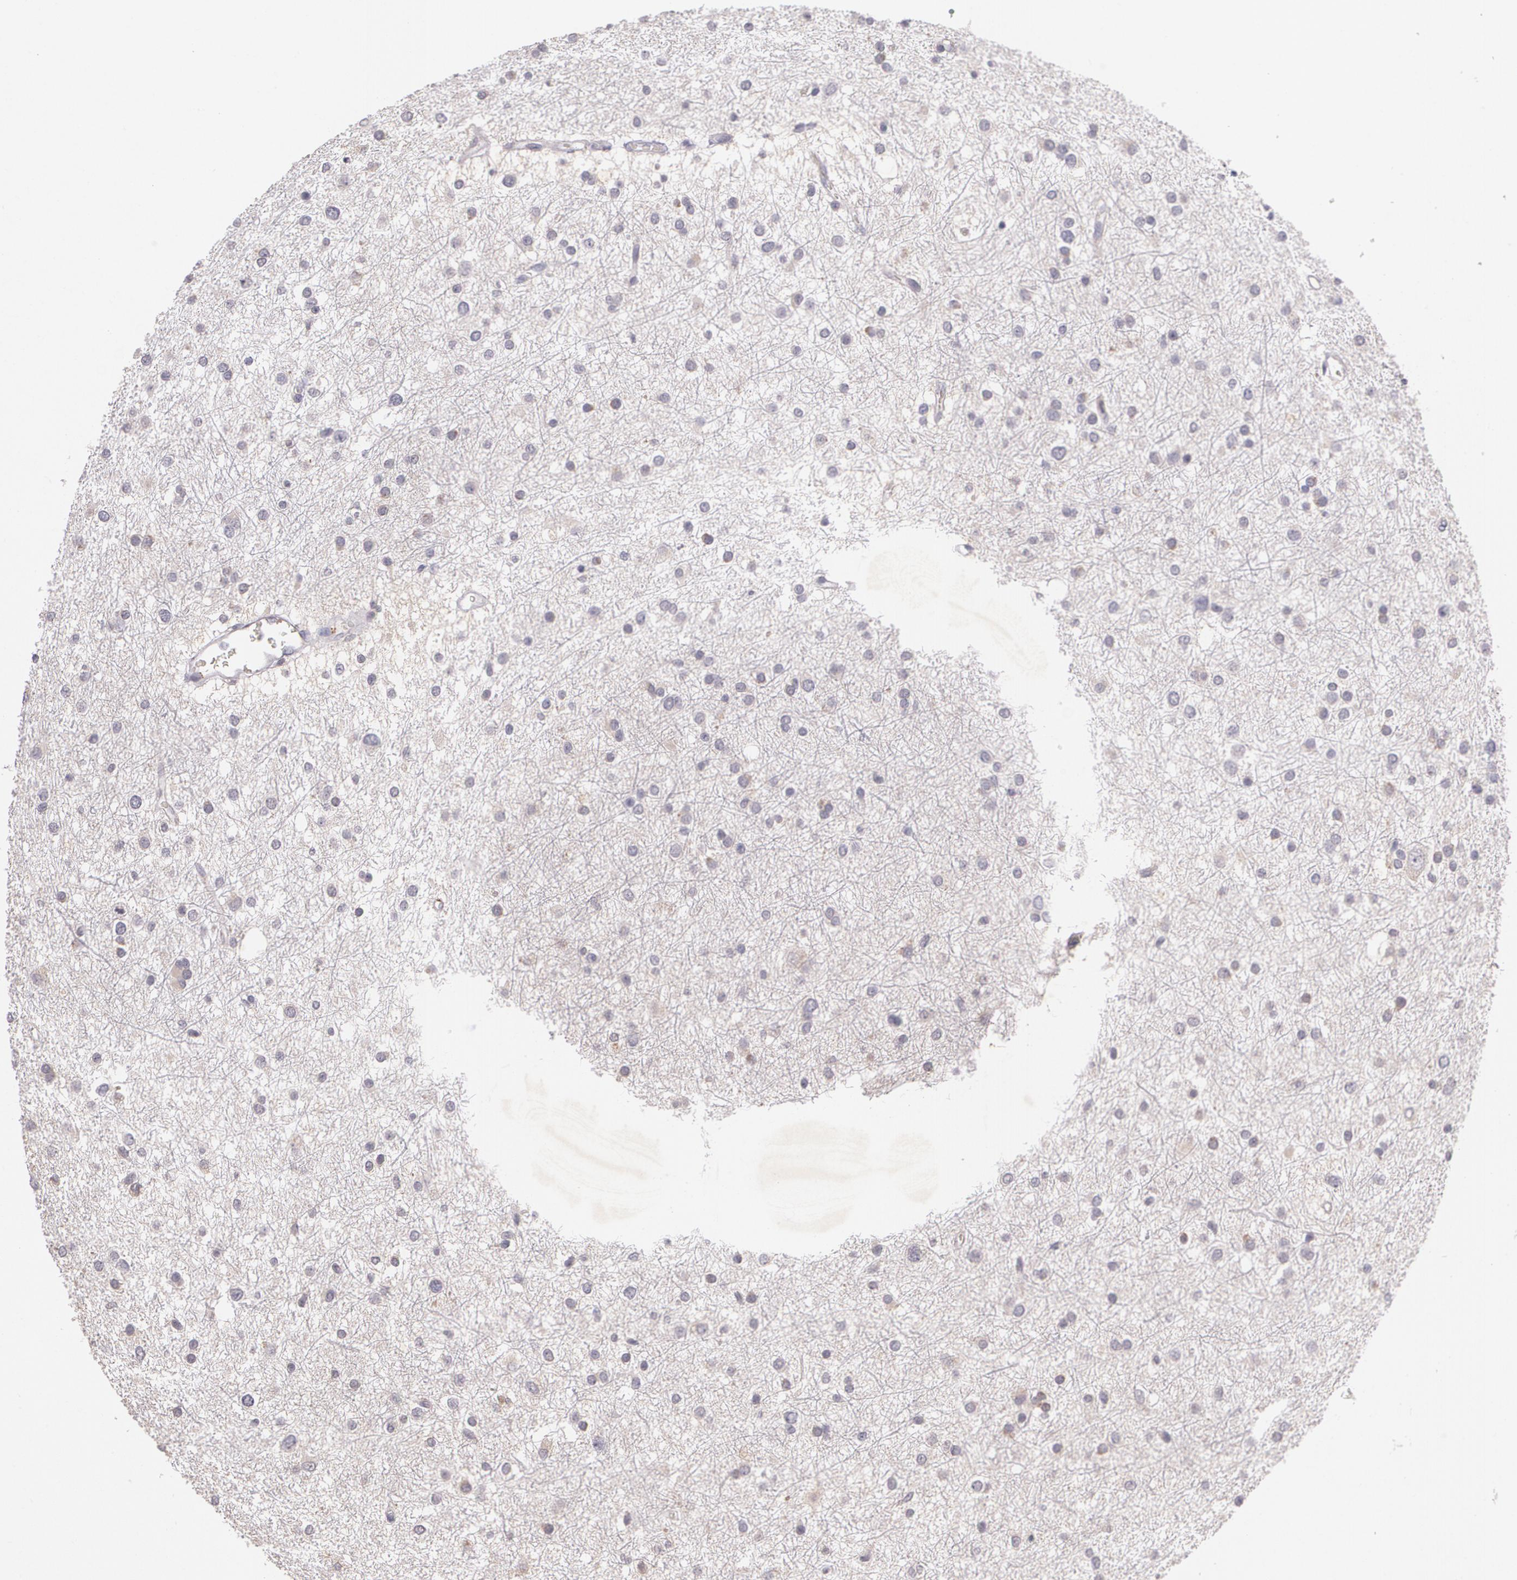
{"staining": {"intensity": "negative", "quantity": "none", "location": "none"}, "tissue": "glioma", "cell_type": "Tumor cells", "image_type": "cancer", "snomed": [{"axis": "morphology", "description": "Glioma, malignant, Low grade"}, {"axis": "topography", "description": "Brain"}], "caption": "Immunohistochemistry (IHC) photomicrograph of neoplastic tissue: malignant glioma (low-grade) stained with DAB exhibits no significant protein expression in tumor cells.", "gene": "TM4SF1", "patient": {"sex": "female", "age": 36}}